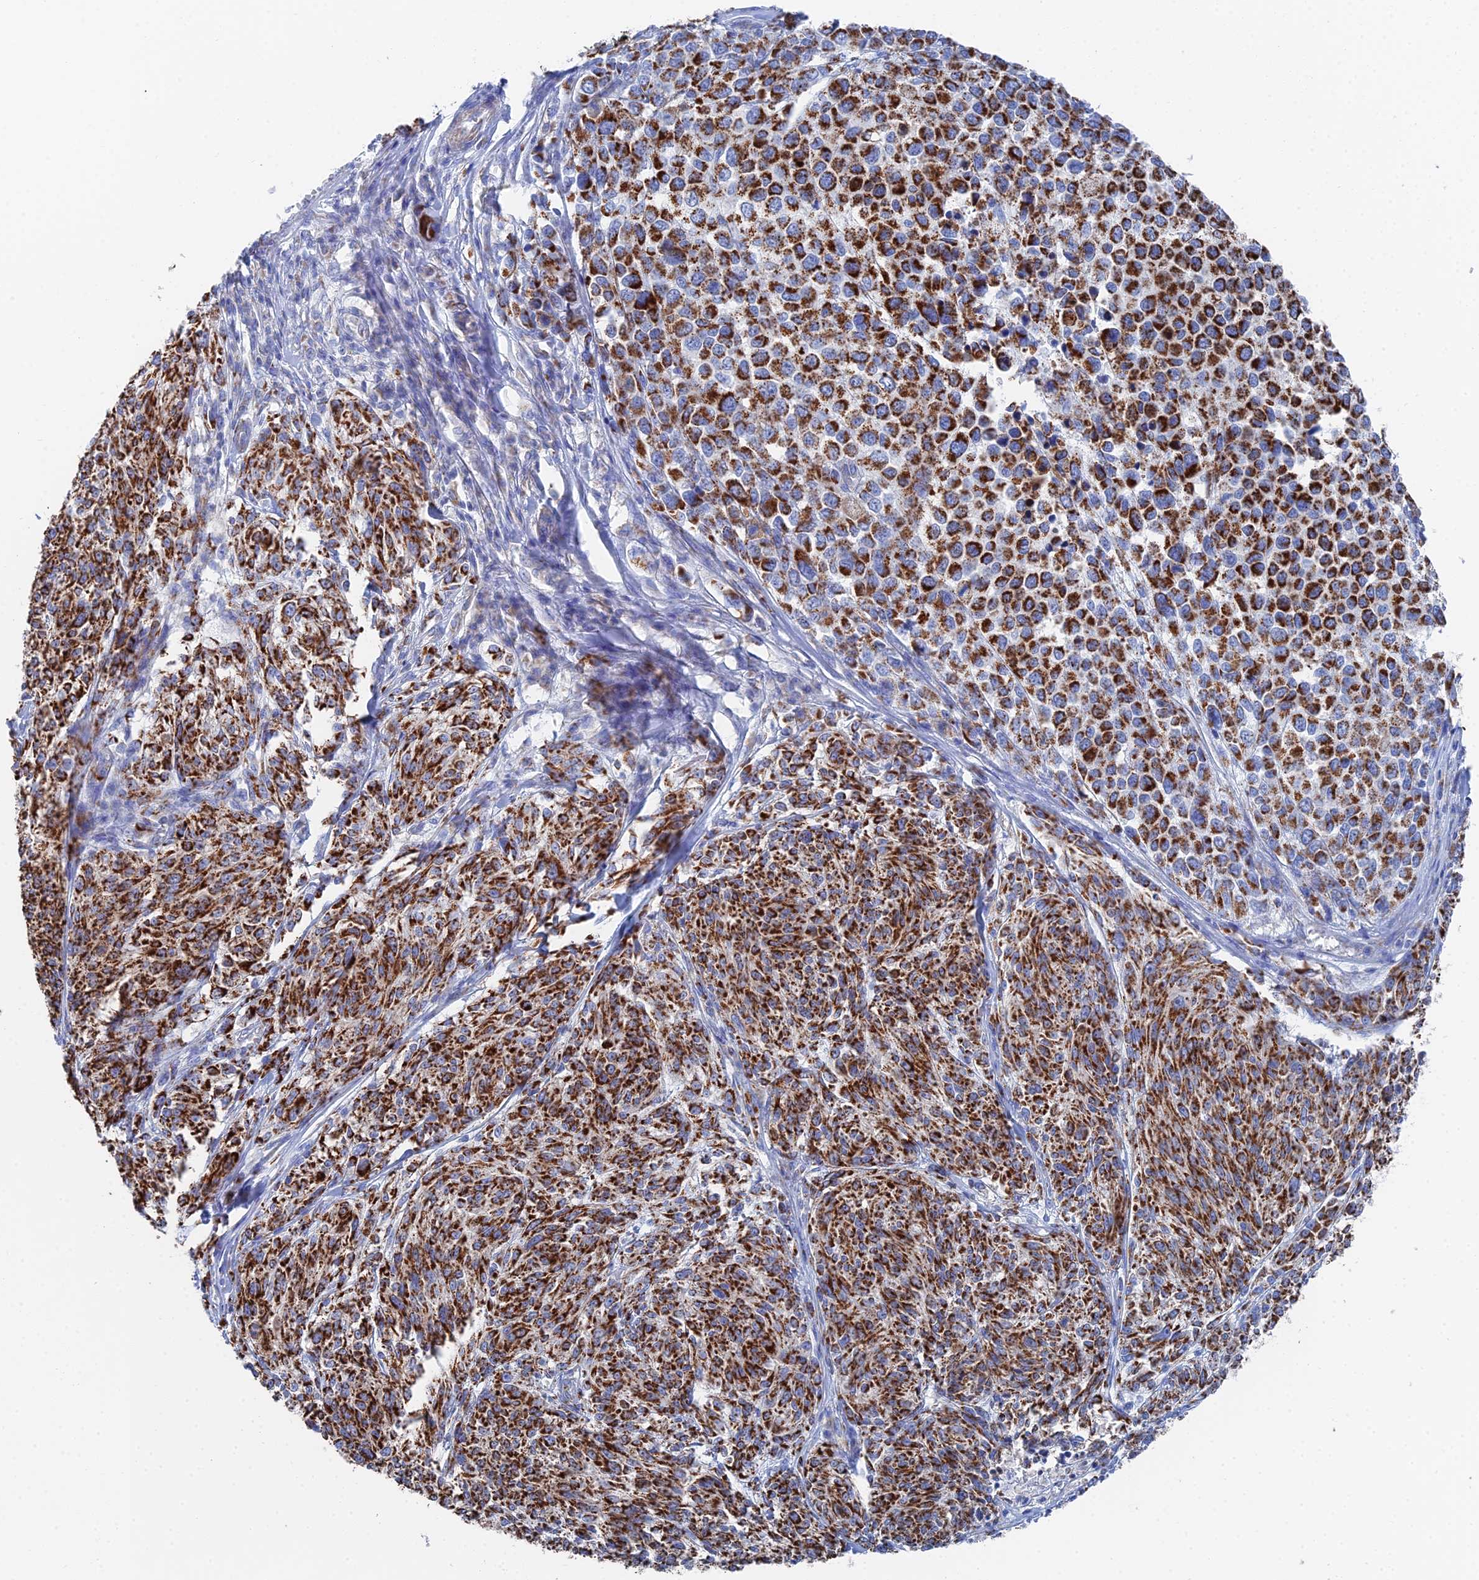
{"staining": {"intensity": "strong", "quantity": ">75%", "location": "cytoplasmic/membranous"}, "tissue": "melanoma", "cell_type": "Tumor cells", "image_type": "cancer", "snomed": [{"axis": "morphology", "description": "Malignant melanoma, NOS"}, {"axis": "topography", "description": "Skin of trunk"}], "caption": "Approximately >75% of tumor cells in malignant melanoma display strong cytoplasmic/membranous protein expression as visualized by brown immunohistochemical staining.", "gene": "IFT80", "patient": {"sex": "male", "age": 71}}